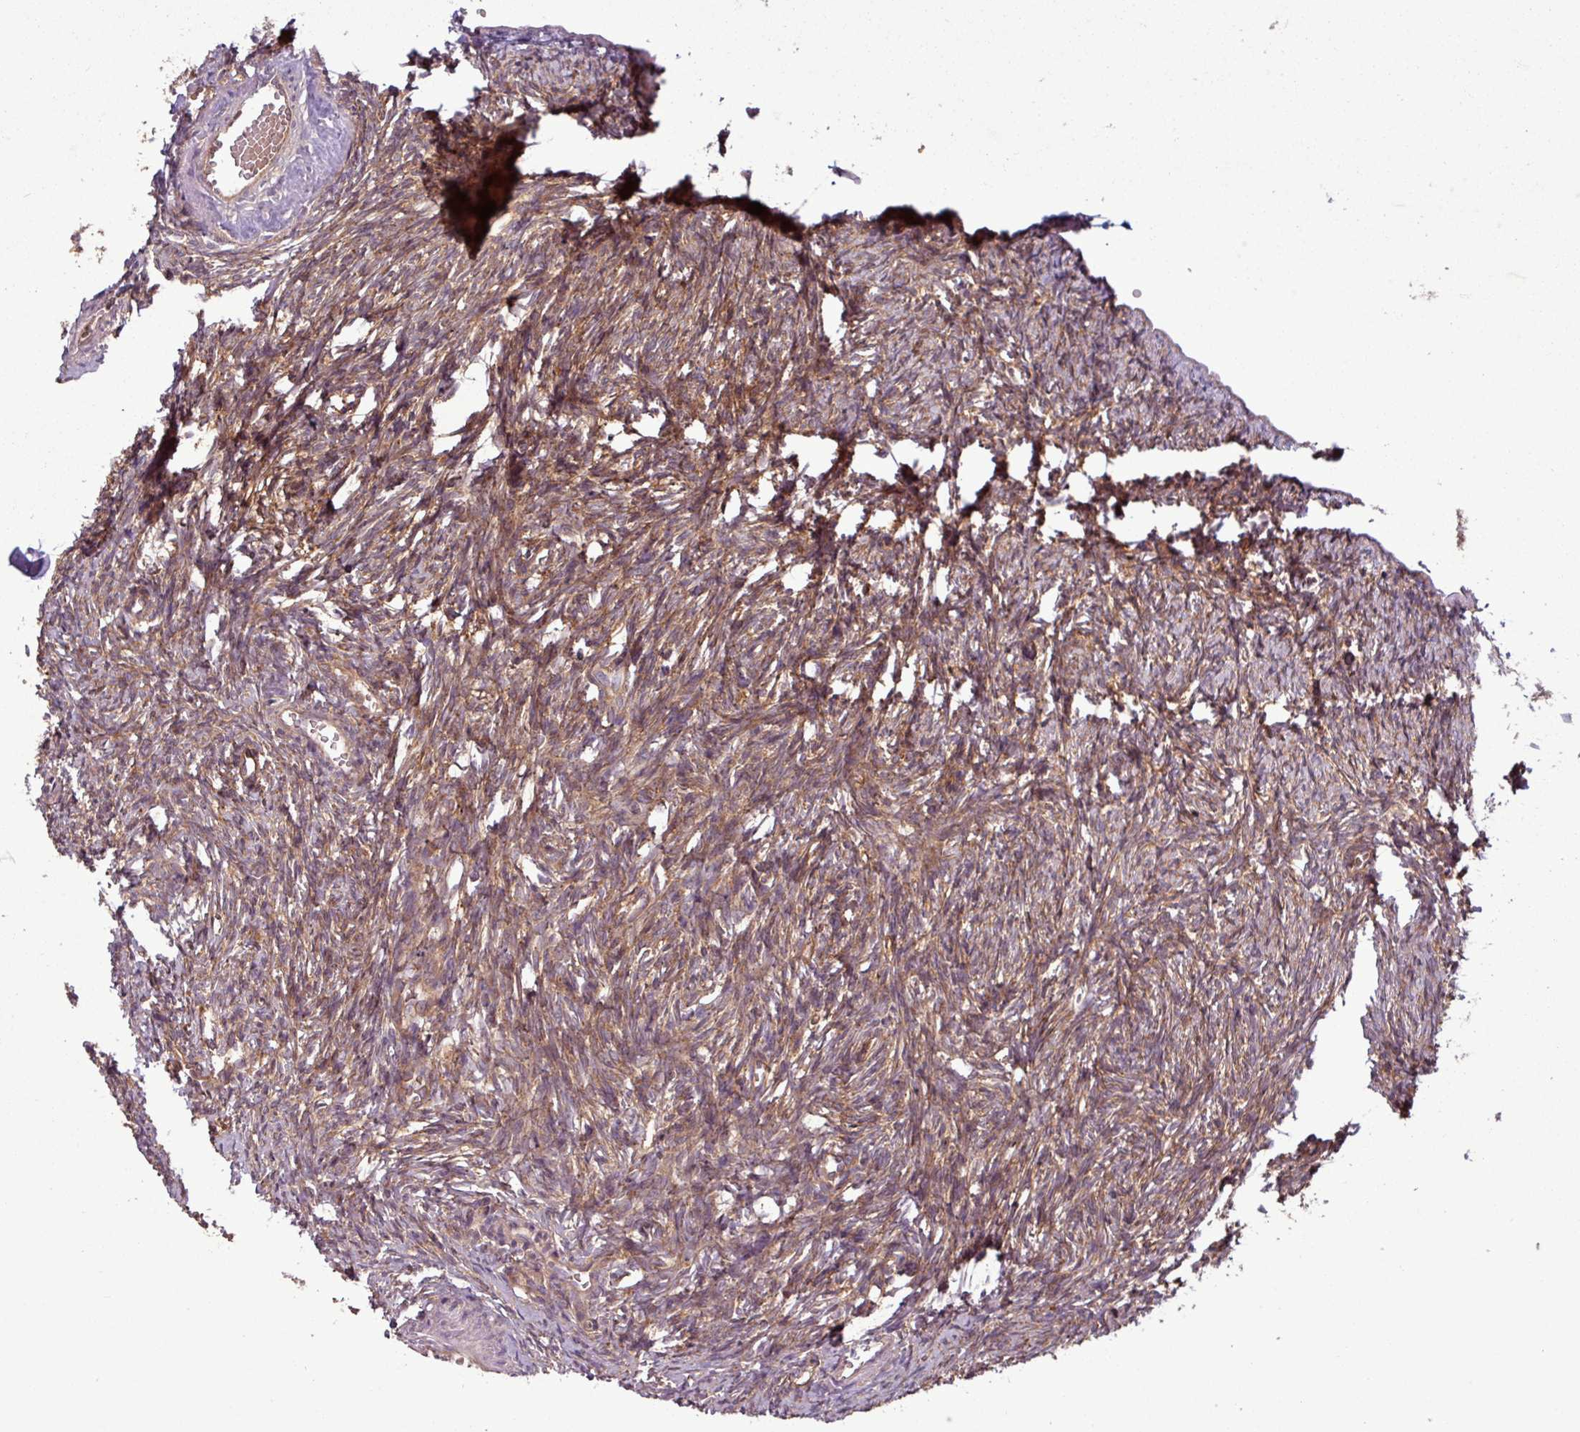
{"staining": {"intensity": "moderate", "quantity": ">75%", "location": "cytoplasmic/membranous"}, "tissue": "ovary", "cell_type": "Ovarian stroma cells", "image_type": "normal", "snomed": [{"axis": "morphology", "description": "Normal tissue, NOS"}, {"axis": "topography", "description": "Ovary"}], "caption": "IHC (DAB) staining of normal ovary reveals moderate cytoplasmic/membranous protein expression in approximately >75% of ovarian stroma cells.", "gene": "SIRPB2", "patient": {"sex": "female", "age": 51}}